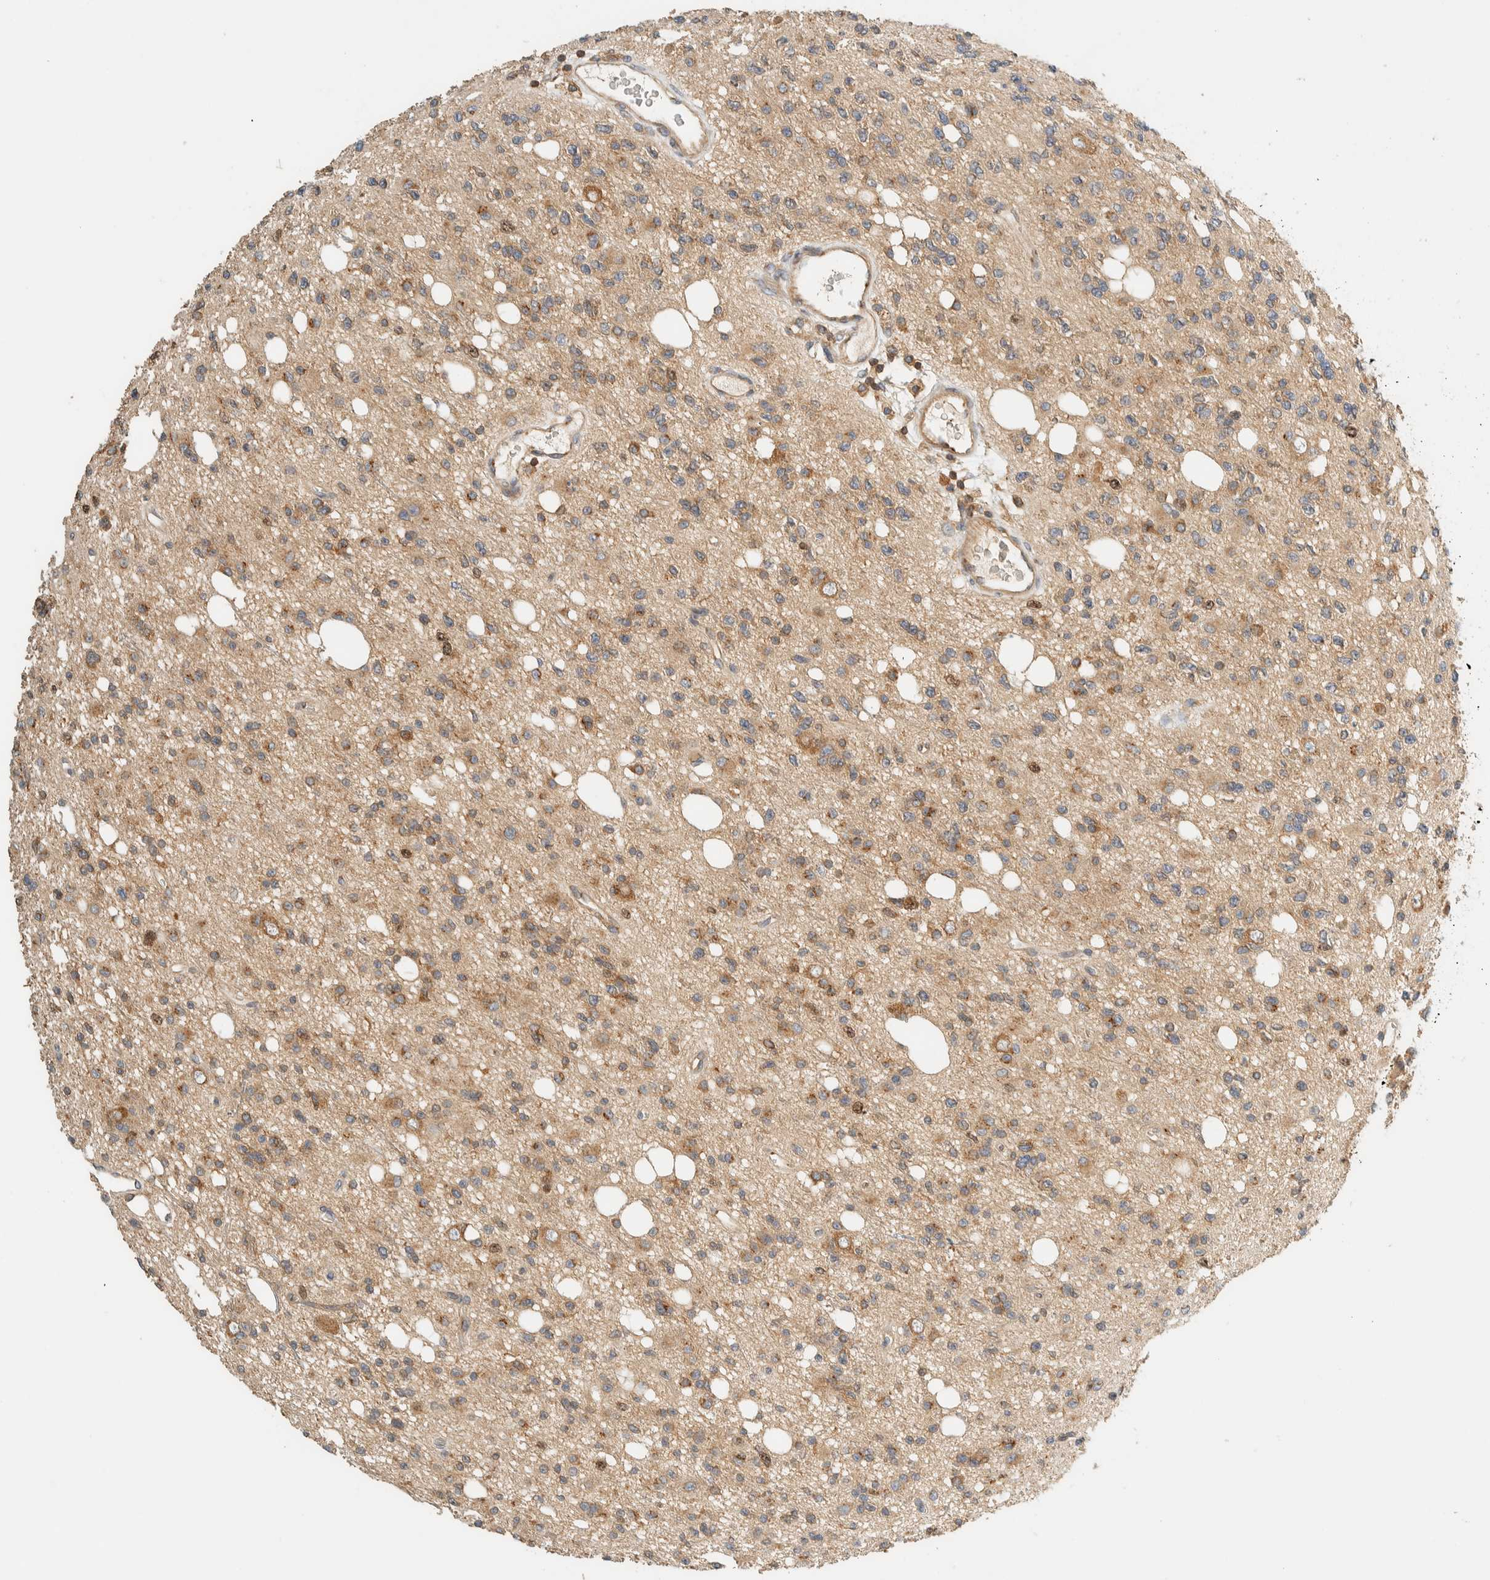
{"staining": {"intensity": "moderate", "quantity": "25%-75%", "location": "cytoplasmic/membranous"}, "tissue": "glioma", "cell_type": "Tumor cells", "image_type": "cancer", "snomed": [{"axis": "morphology", "description": "Glioma, malignant, High grade"}, {"axis": "topography", "description": "Brain"}], "caption": "IHC of glioma reveals medium levels of moderate cytoplasmic/membranous positivity in about 25%-75% of tumor cells.", "gene": "ARFGEF1", "patient": {"sex": "female", "age": 62}}